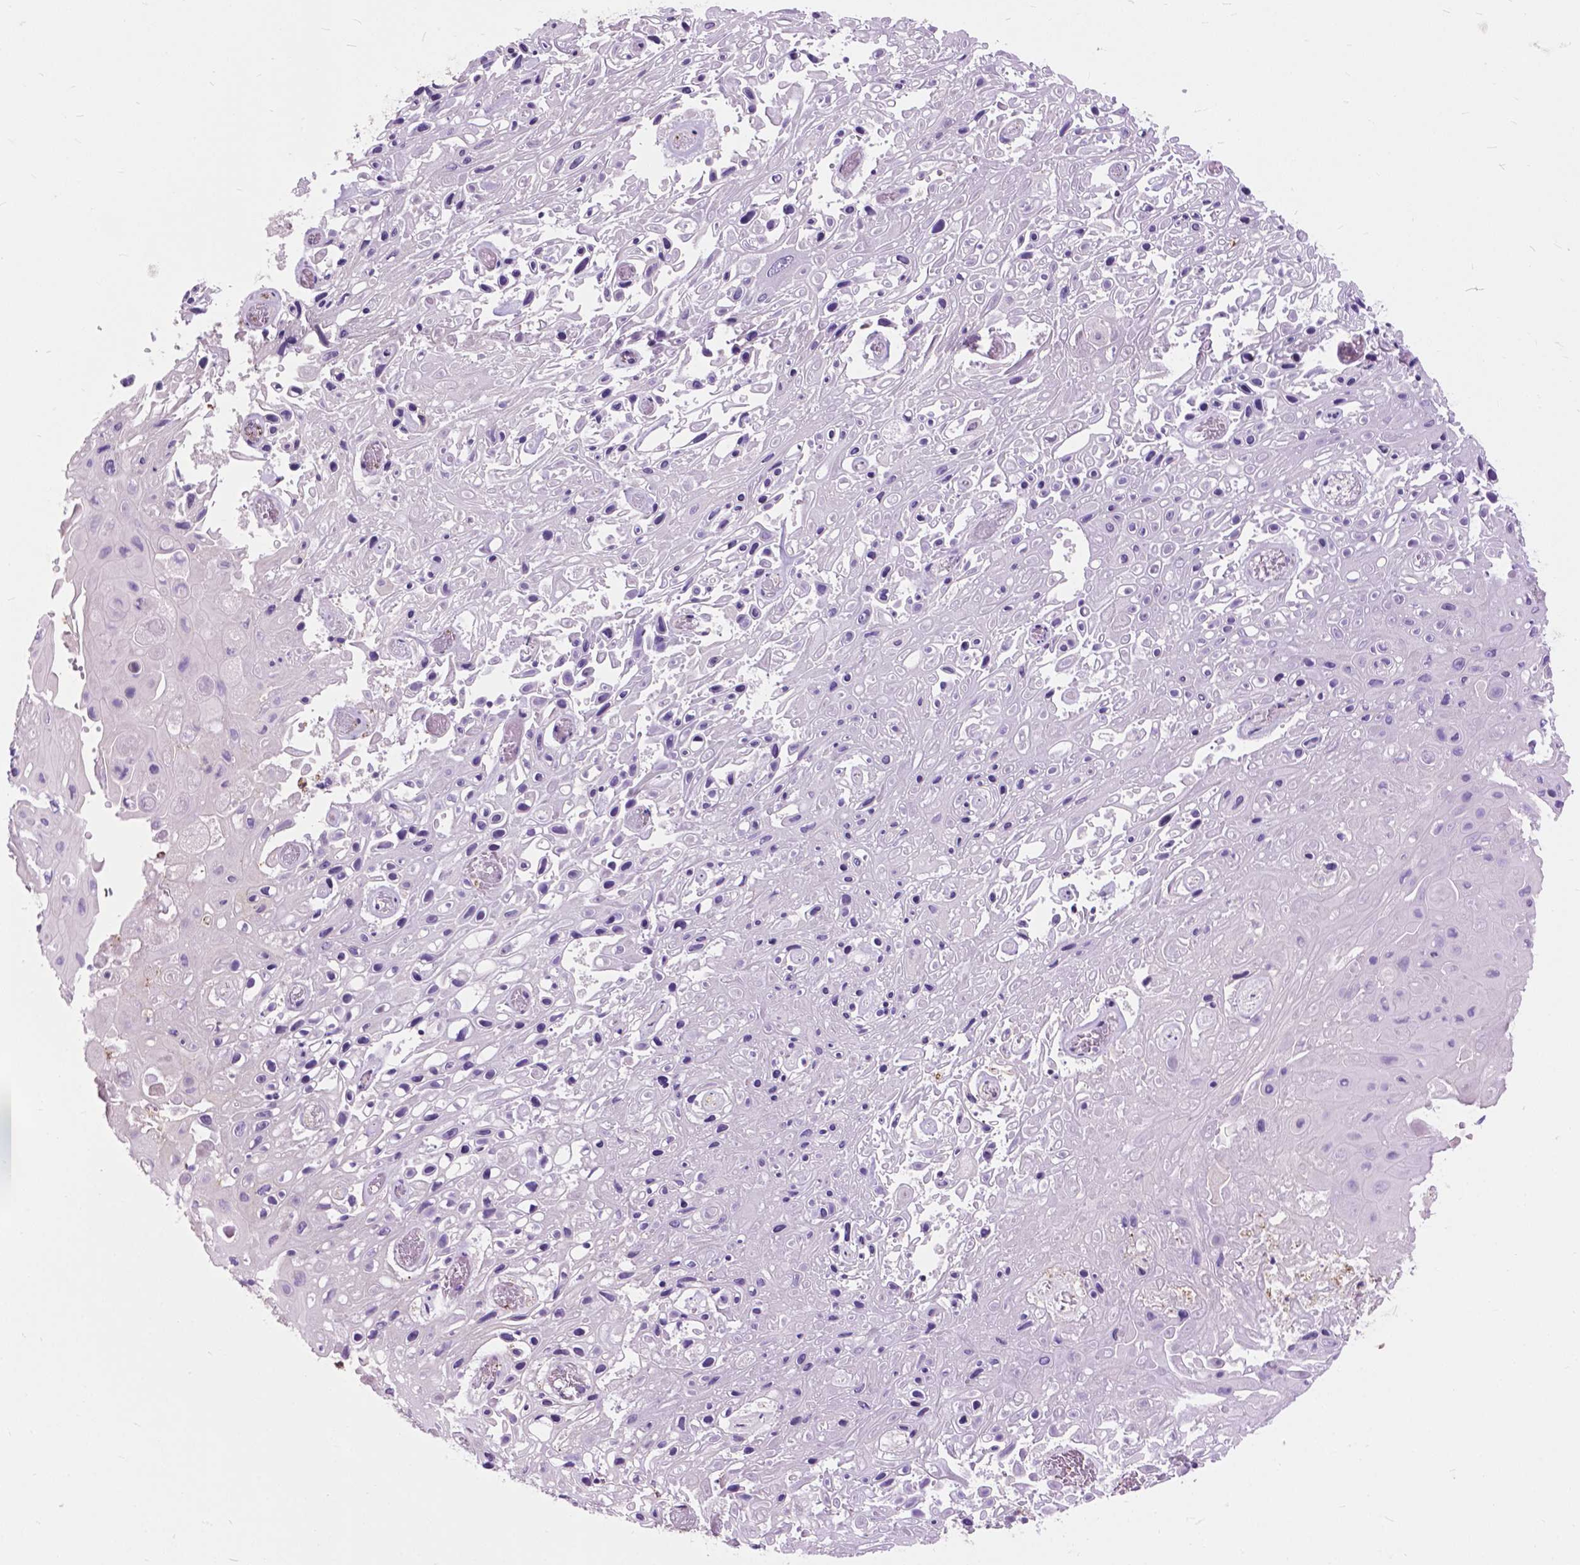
{"staining": {"intensity": "negative", "quantity": "none", "location": "none"}, "tissue": "skin cancer", "cell_type": "Tumor cells", "image_type": "cancer", "snomed": [{"axis": "morphology", "description": "Squamous cell carcinoma, NOS"}, {"axis": "topography", "description": "Skin"}], "caption": "Immunohistochemical staining of human squamous cell carcinoma (skin) reveals no significant positivity in tumor cells.", "gene": "PRR35", "patient": {"sex": "male", "age": 82}}